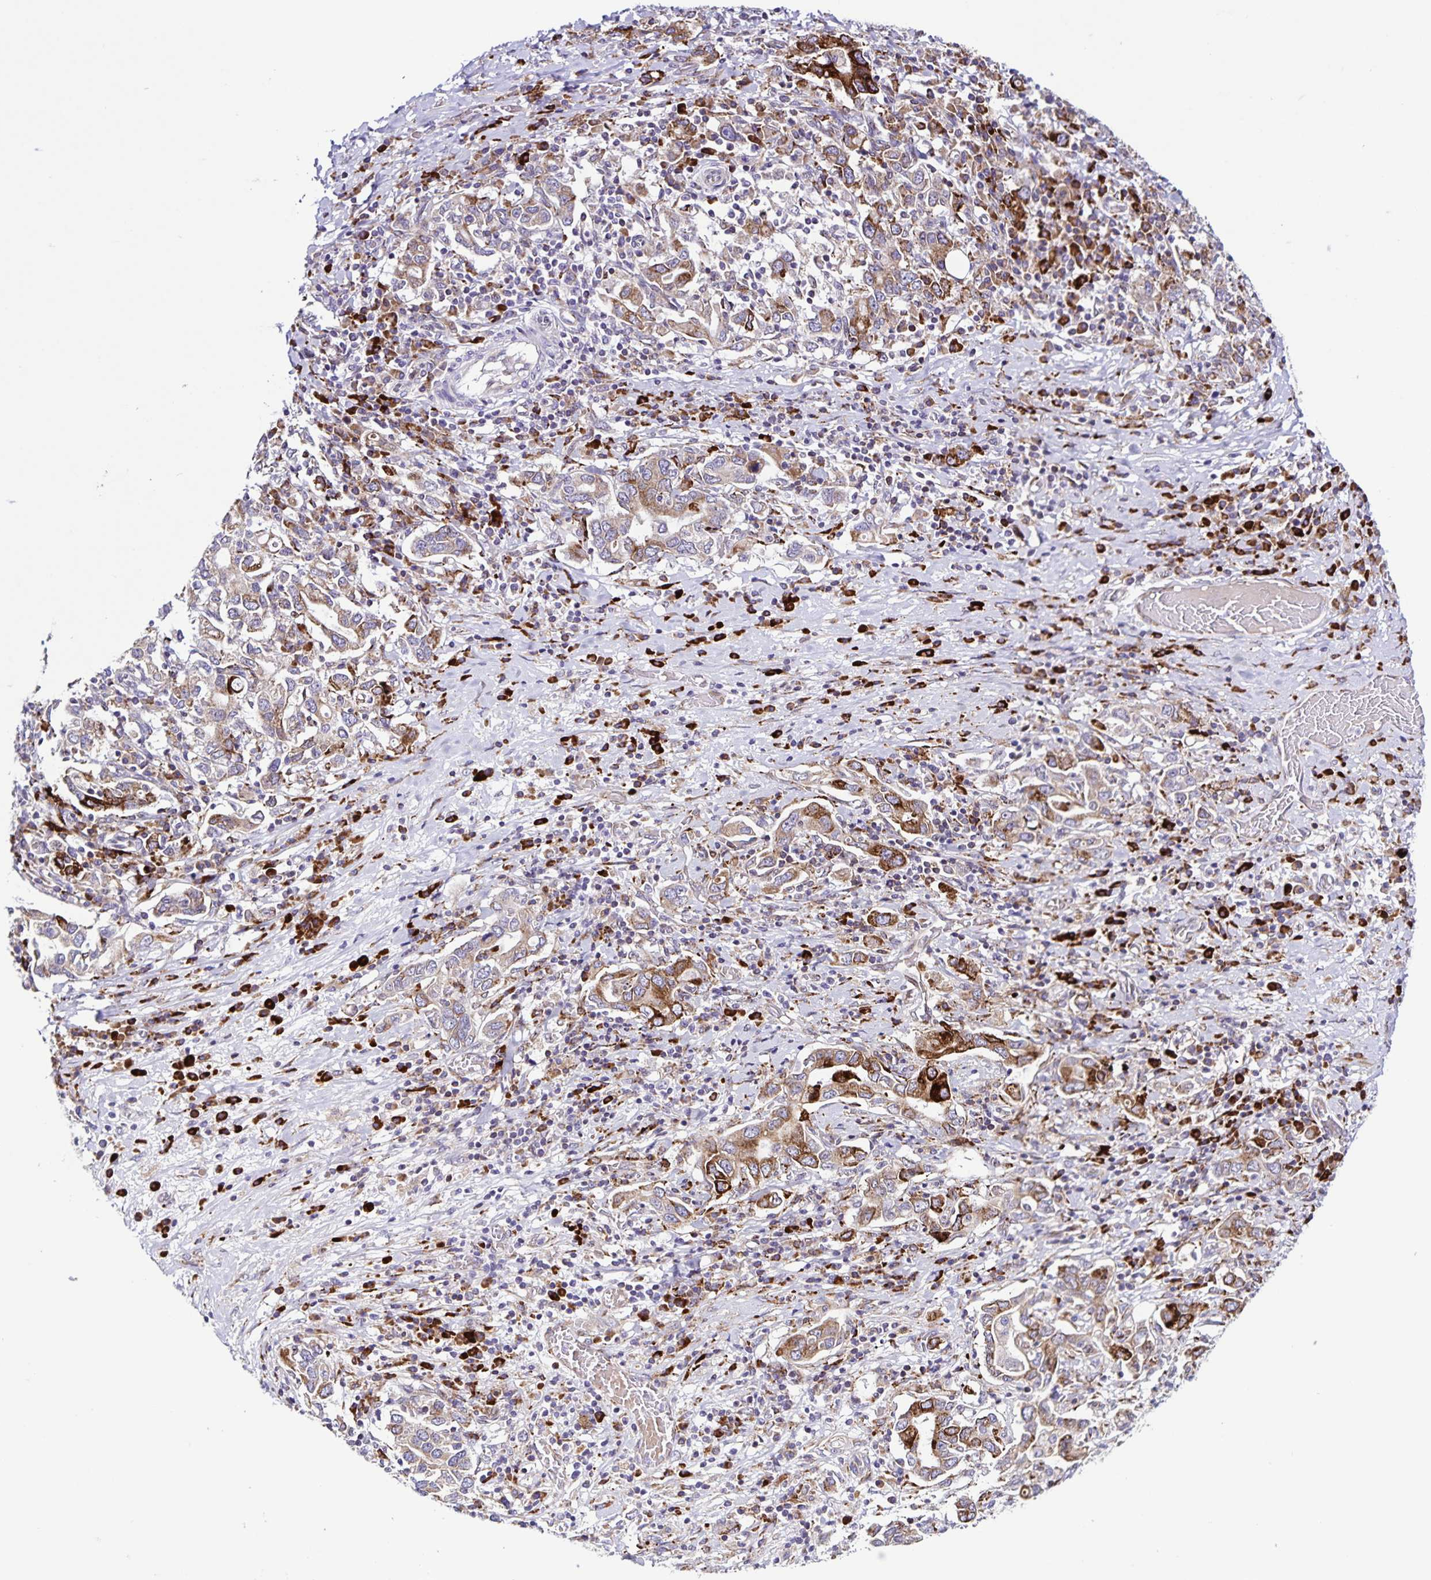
{"staining": {"intensity": "moderate", "quantity": ">75%", "location": "cytoplasmic/membranous"}, "tissue": "stomach cancer", "cell_type": "Tumor cells", "image_type": "cancer", "snomed": [{"axis": "morphology", "description": "Adenocarcinoma, NOS"}, {"axis": "topography", "description": "Stomach, upper"}, {"axis": "topography", "description": "Stomach"}], "caption": "The image reveals a brown stain indicating the presence of a protein in the cytoplasmic/membranous of tumor cells in stomach adenocarcinoma. The staining was performed using DAB to visualize the protein expression in brown, while the nuclei were stained in blue with hematoxylin (Magnification: 20x).", "gene": "OSBPL5", "patient": {"sex": "male", "age": 62}}